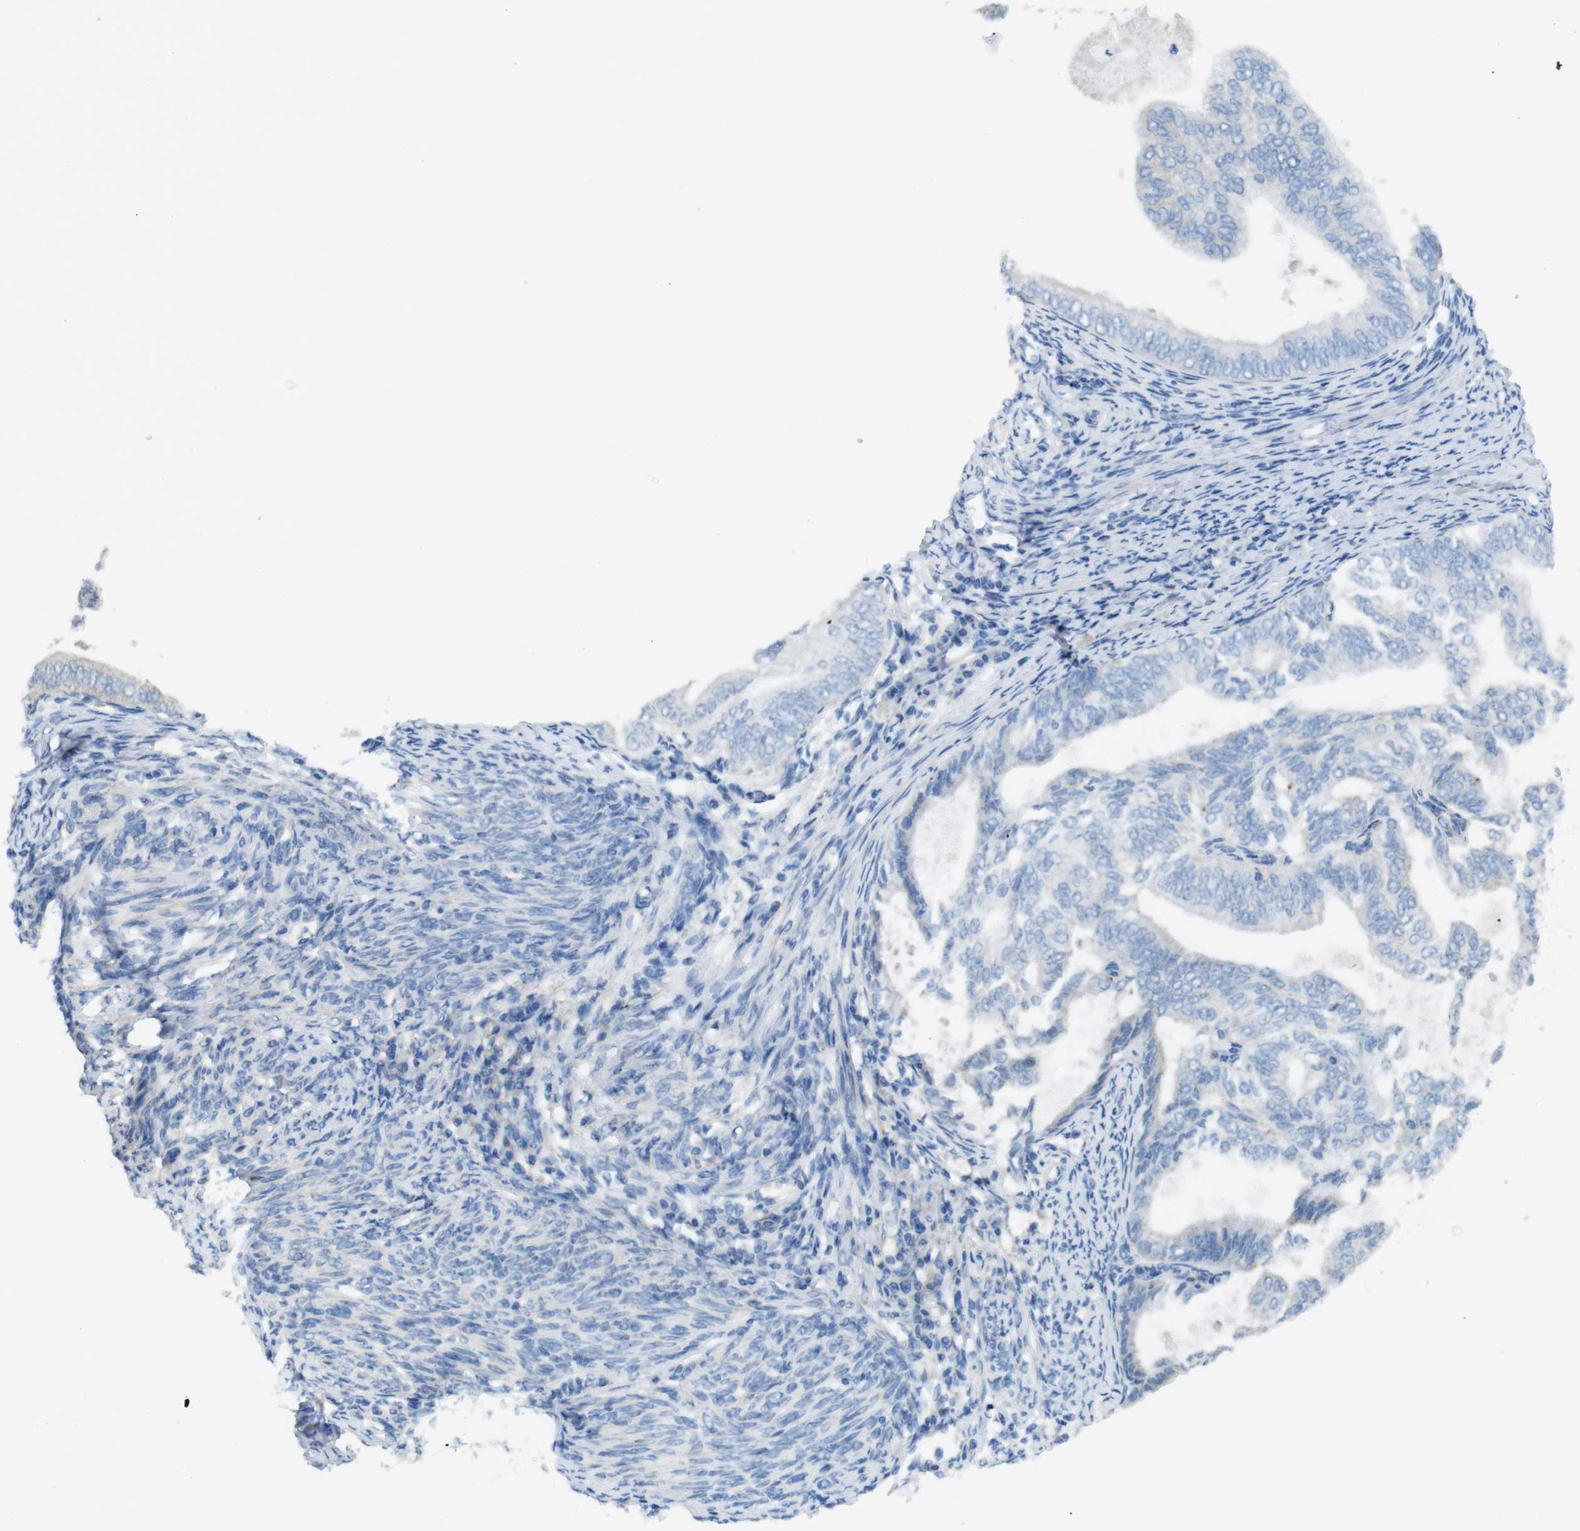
{"staining": {"intensity": "weak", "quantity": "25%-75%", "location": "cytoplasmic/membranous"}, "tissue": "endometrial cancer", "cell_type": "Tumor cells", "image_type": "cancer", "snomed": [{"axis": "morphology", "description": "Adenocarcinoma, NOS"}, {"axis": "topography", "description": "Endometrium"}], "caption": "A histopathology image of endometrial adenocarcinoma stained for a protein demonstrates weak cytoplasmic/membranous brown staining in tumor cells.", "gene": "MTHFD1", "patient": {"sex": "female", "age": 58}}